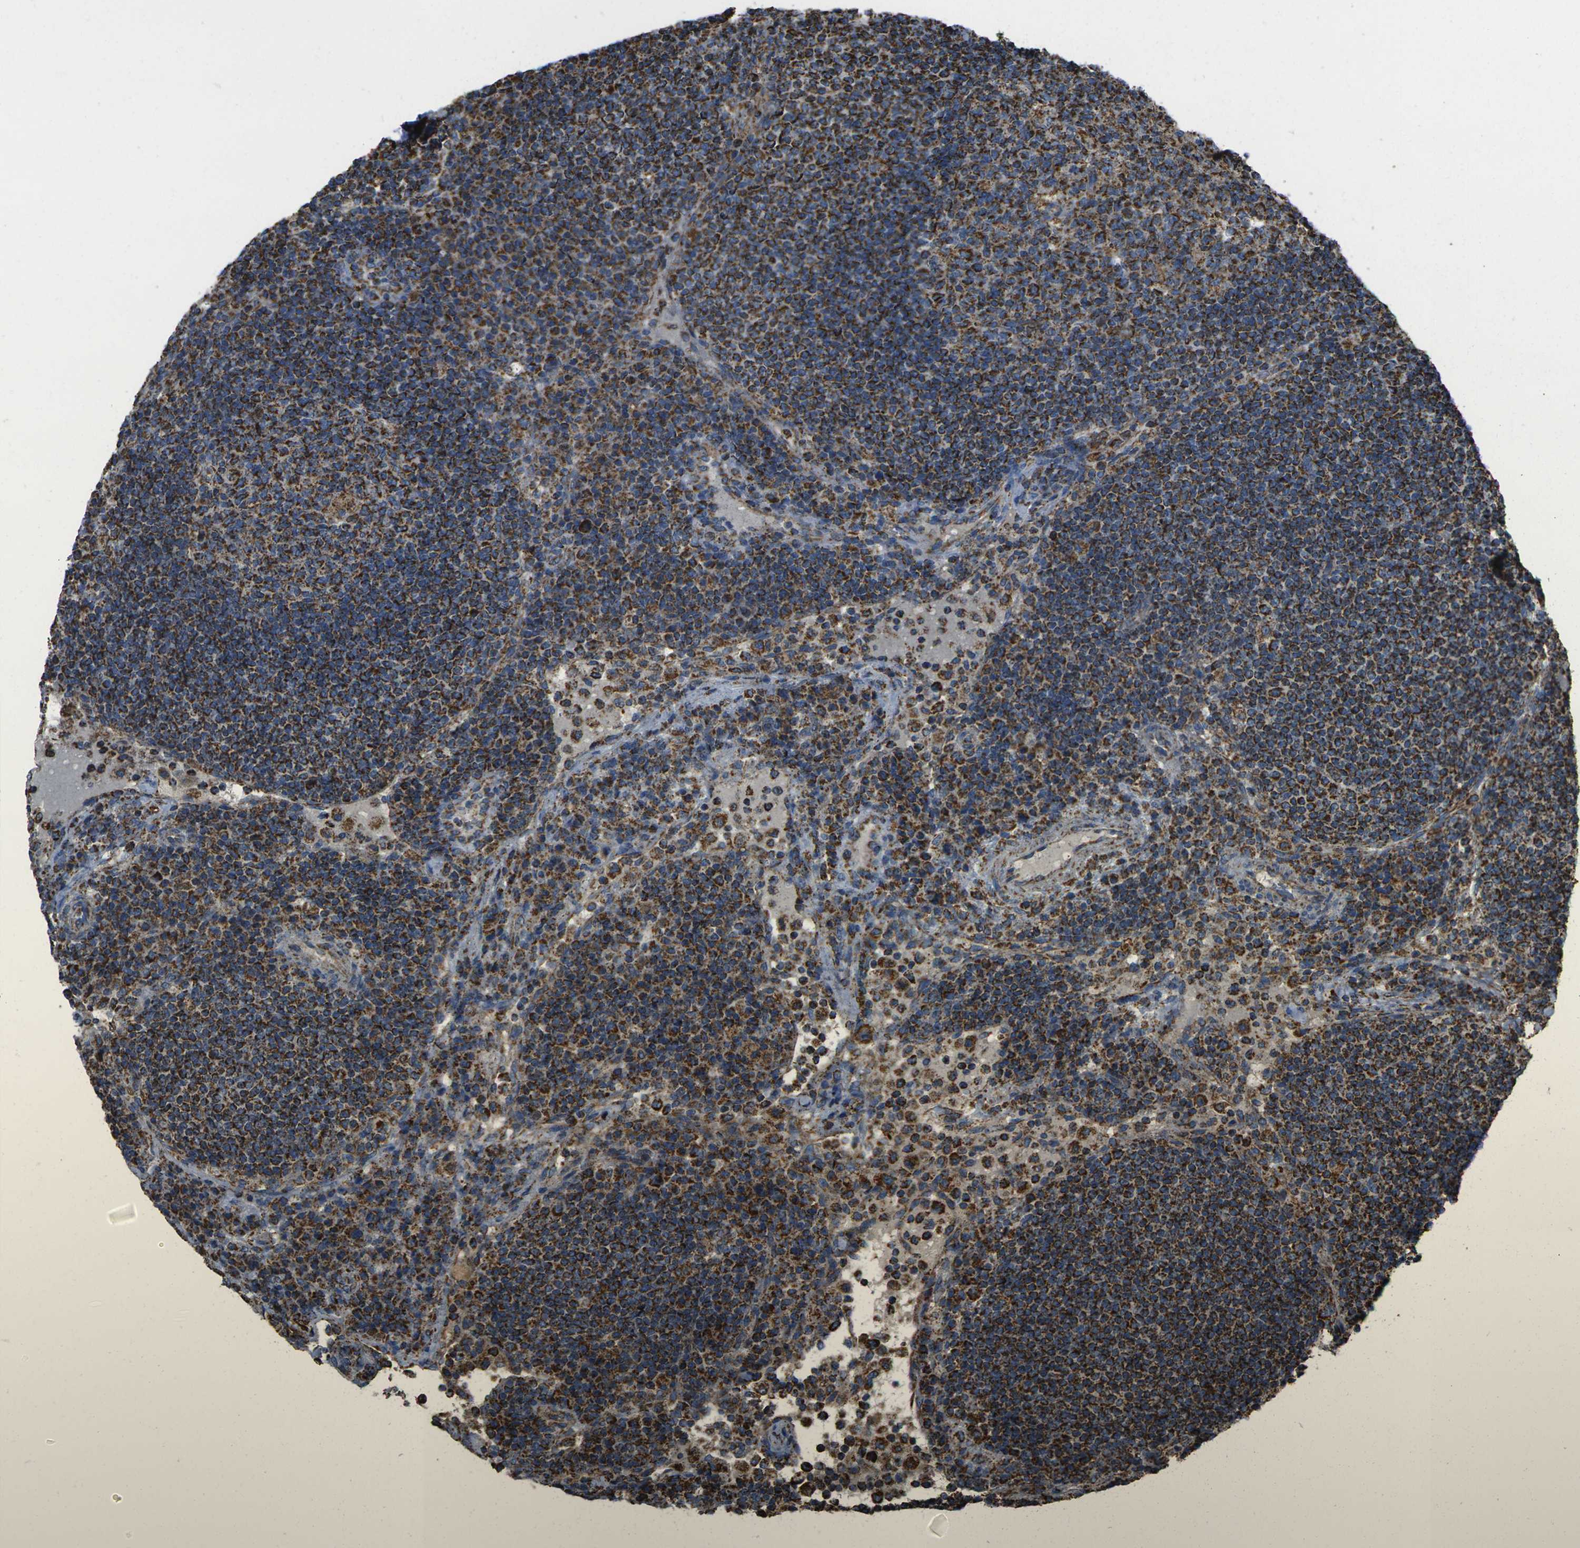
{"staining": {"intensity": "strong", "quantity": ">75%", "location": "cytoplasmic/membranous"}, "tissue": "lymph node", "cell_type": "Germinal center cells", "image_type": "normal", "snomed": [{"axis": "morphology", "description": "Normal tissue, NOS"}, {"axis": "topography", "description": "Lymph node"}], "caption": "IHC histopathology image of benign human lymph node stained for a protein (brown), which reveals high levels of strong cytoplasmic/membranous expression in approximately >75% of germinal center cells.", "gene": "KLHL5", "patient": {"sex": "female", "age": 53}}